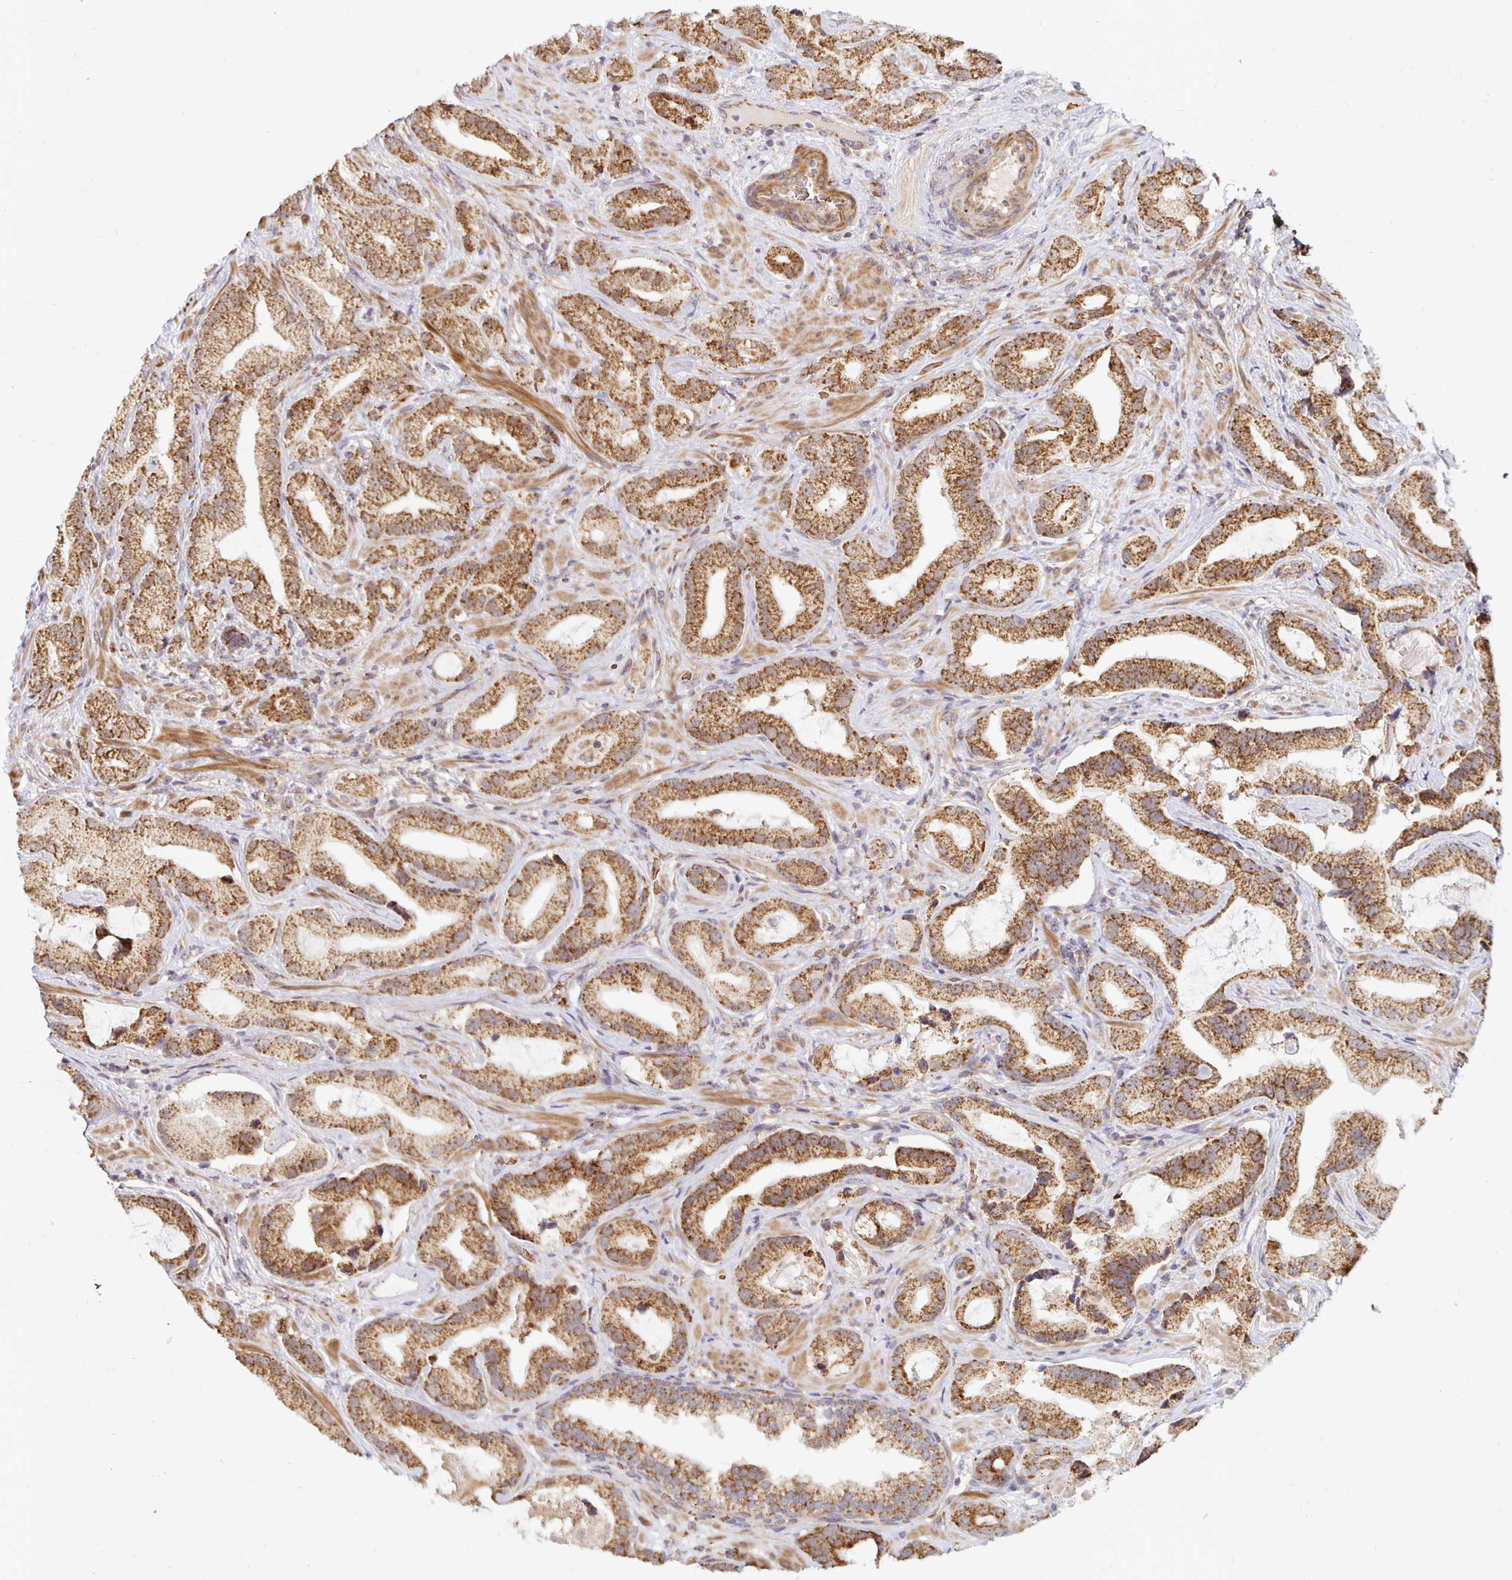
{"staining": {"intensity": "strong", "quantity": ">75%", "location": "cytoplasmic/membranous"}, "tissue": "prostate cancer", "cell_type": "Tumor cells", "image_type": "cancer", "snomed": [{"axis": "morphology", "description": "Adenocarcinoma, Low grade"}, {"axis": "topography", "description": "Prostate"}], "caption": "Brown immunohistochemical staining in human prostate cancer (low-grade adenocarcinoma) exhibits strong cytoplasmic/membranous staining in about >75% of tumor cells. (DAB (3,3'-diaminobenzidine) IHC, brown staining for protein, blue staining for nuclei).", "gene": "MRPL28", "patient": {"sex": "male", "age": 62}}